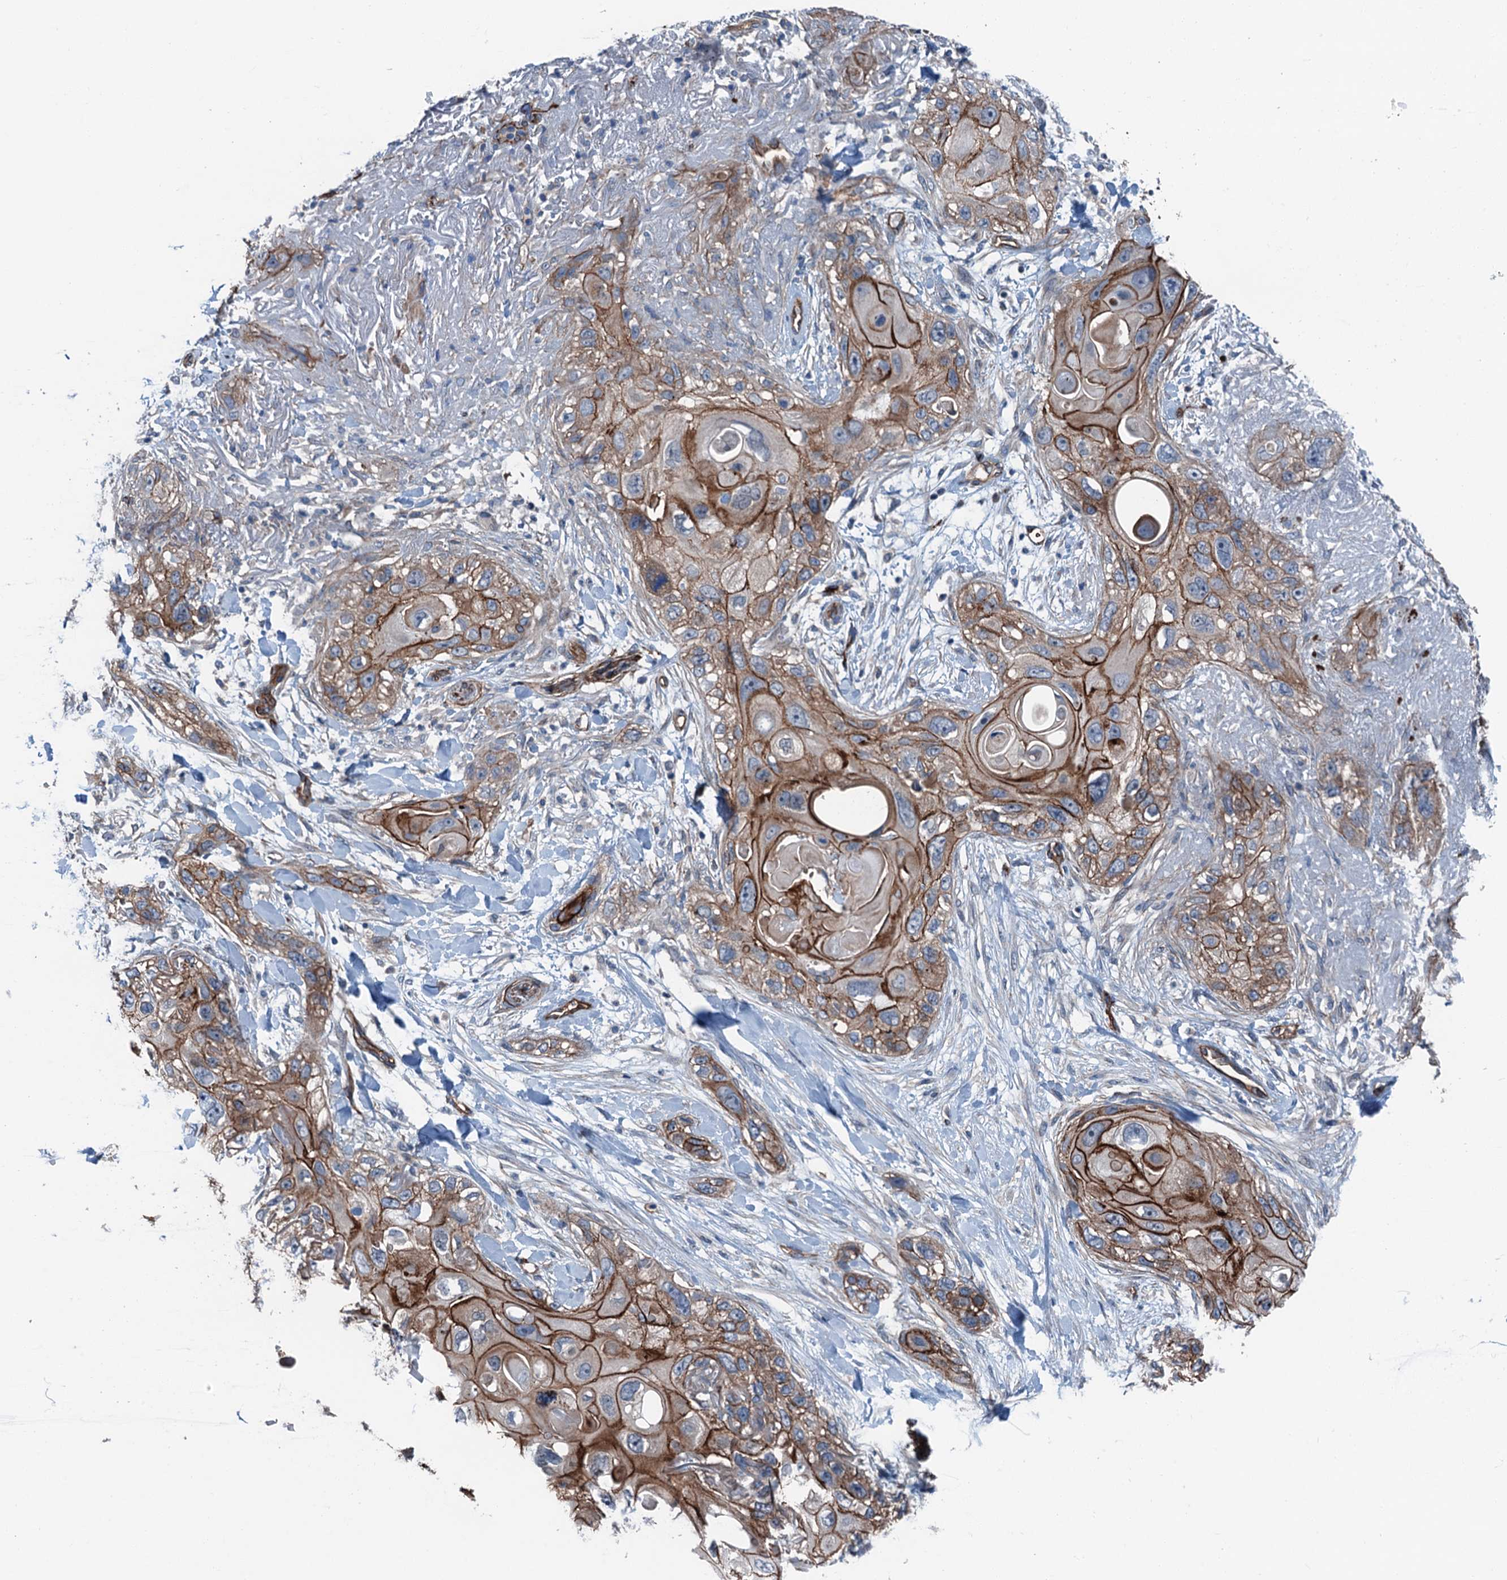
{"staining": {"intensity": "moderate", "quantity": ">75%", "location": "cytoplasmic/membranous"}, "tissue": "skin cancer", "cell_type": "Tumor cells", "image_type": "cancer", "snomed": [{"axis": "morphology", "description": "Normal tissue, NOS"}, {"axis": "morphology", "description": "Squamous cell carcinoma, NOS"}, {"axis": "topography", "description": "Skin"}], "caption": "Immunohistochemical staining of human skin squamous cell carcinoma reveals medium levels of moderate cytoplasmic/membranous protein expression in about >75% of tumor cells.", "gene": "NMRAL1", "patient": {"sex": "male", "age": 72}}